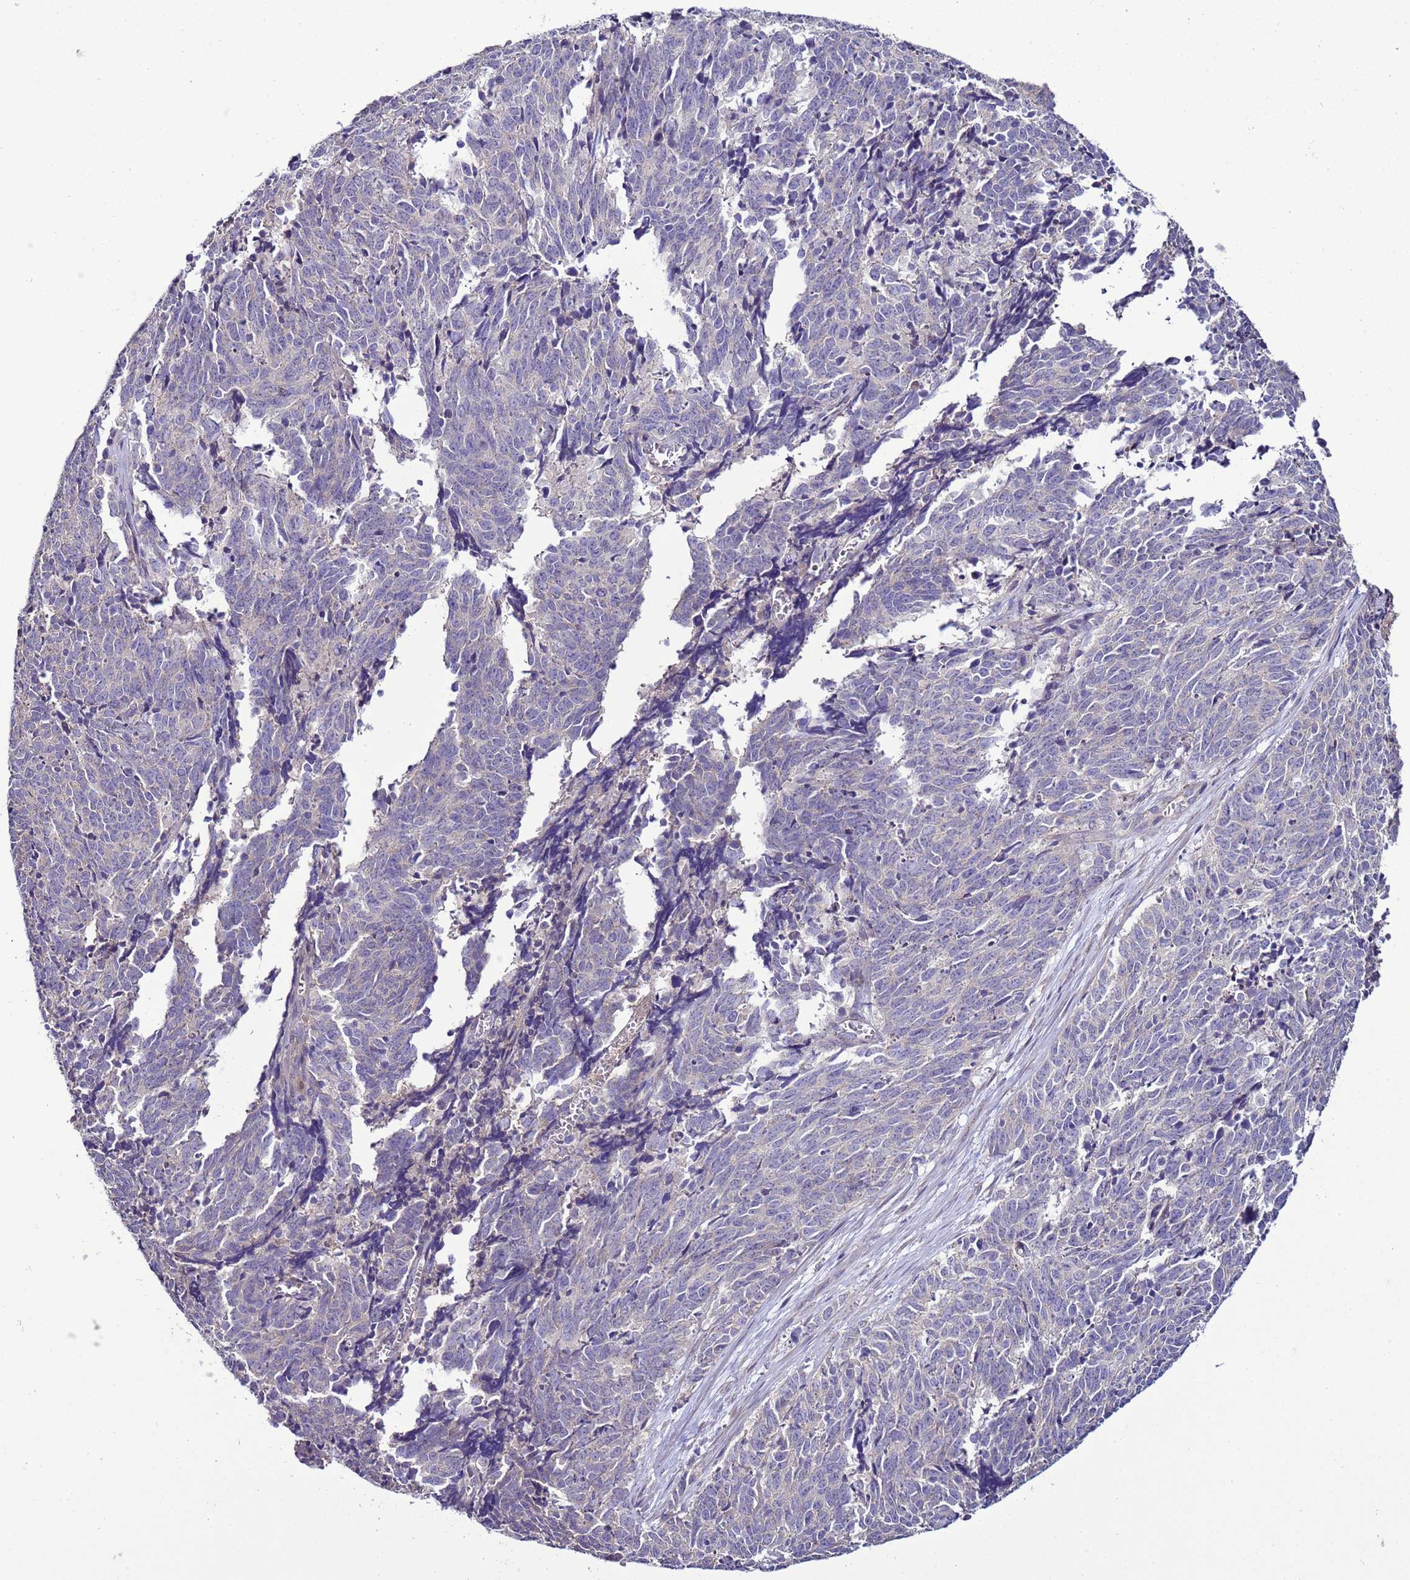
{"staining": {"intensity": "negative", "quantity": "none", "location": "none"}, "tissue": "cervical cancer", "cell_type": "Tumor cells", "image_type": "cancer", "snomed": [{"axis": "morphology", "description": "Squamous cell carcinoma, NOS"}, {"axis": "topography", "description": "Cervix"}], "caption": "This image is of cervical cancer (squamous cell carcinoma) stained with immunohistochemistry (IHC) to label a protein in brown with the nuclei are counter-stained blue. There is no expression in tumor cells. Nuclei are stained in blue.", "gene": "RABL2B", "patient": {"sex": "female", "age": 29}}